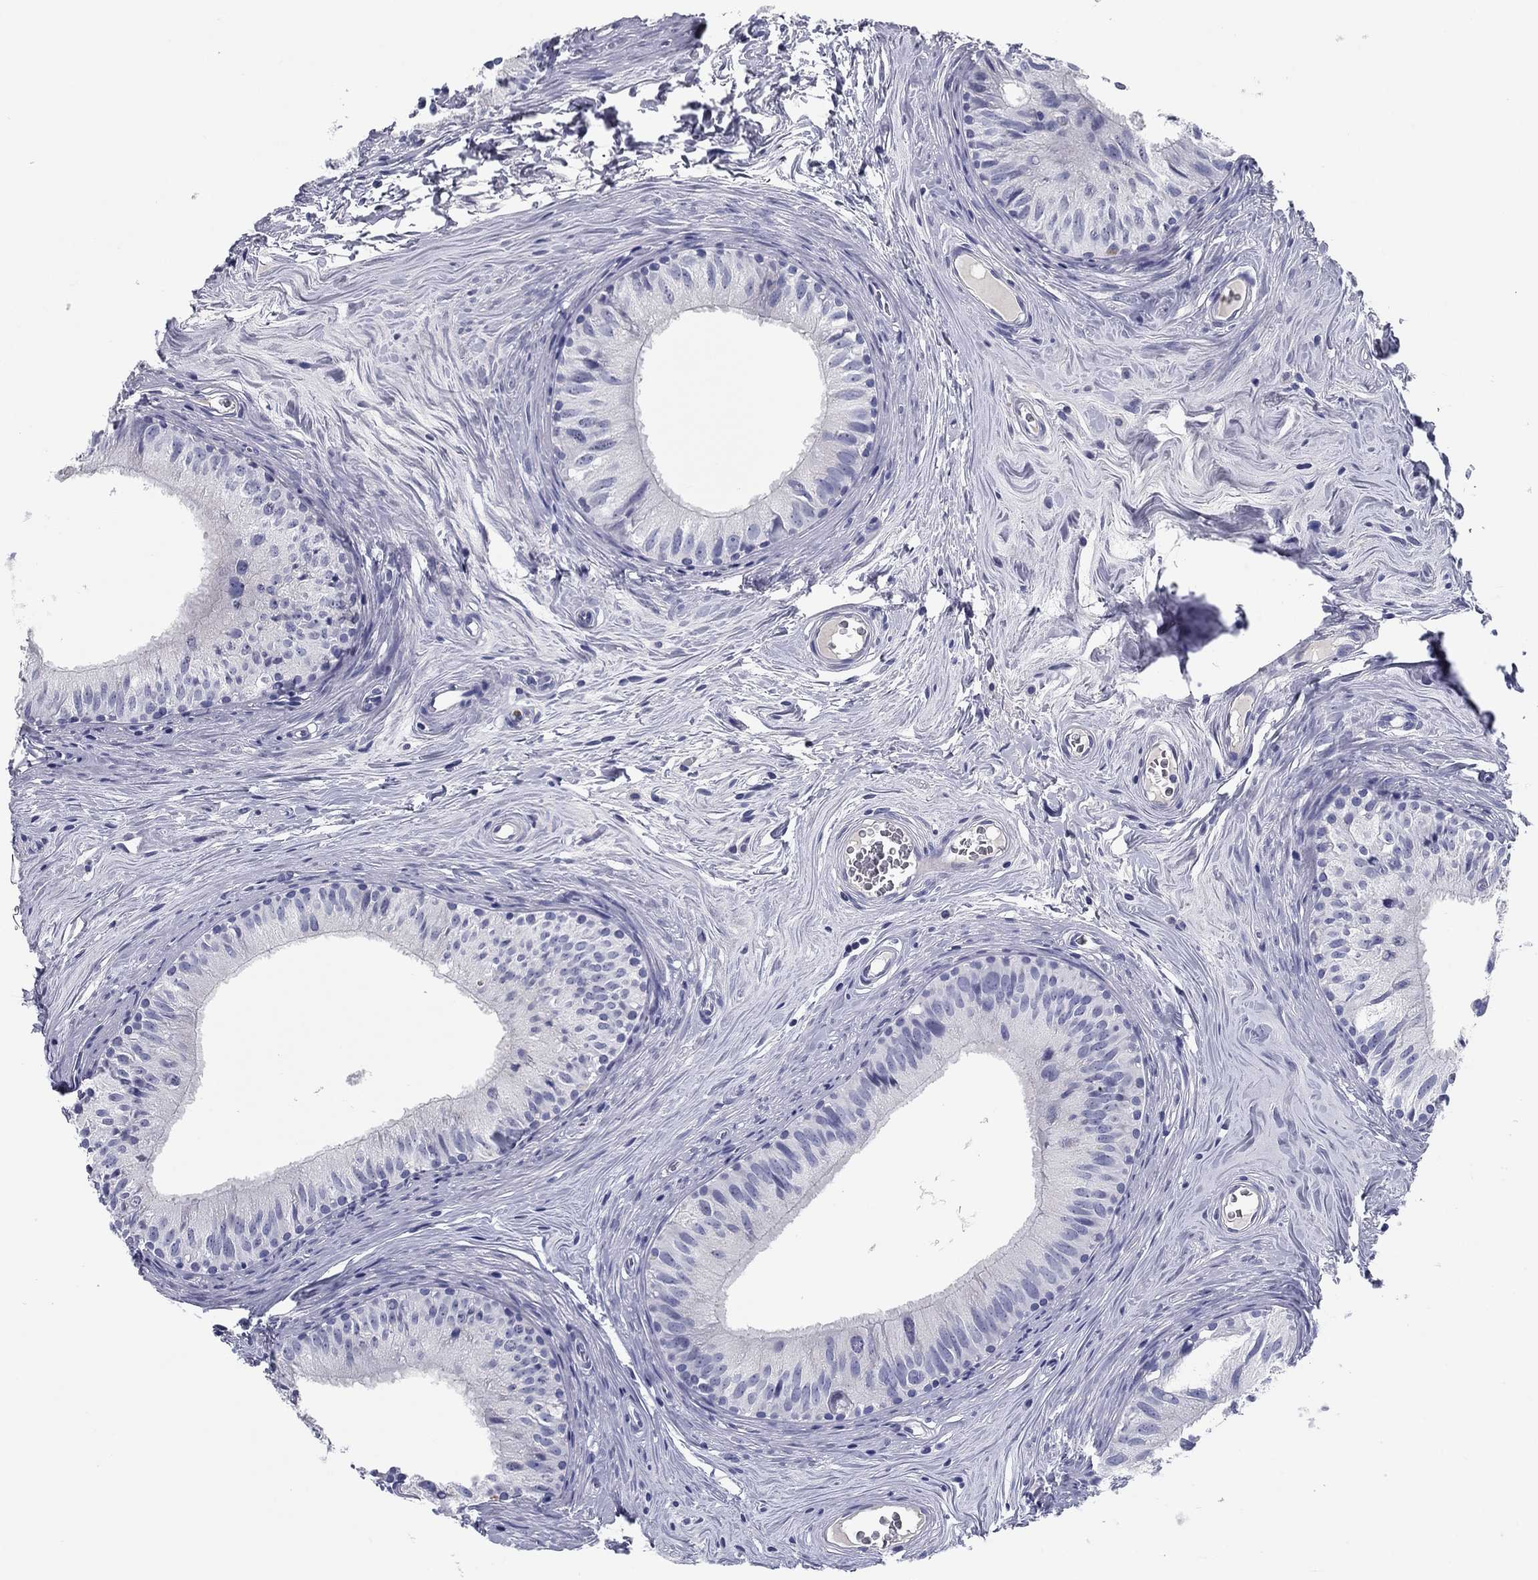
{"staining": {"intensity": "negative", "quantity": "none", "location": "none"}, "tissue": "epididymis", "cell_type": "Glandular cells", "image_type": "normal", "snomed": [{"axis": "morphology", "description": "Normal tissue, NOS"}, {"axis": "topography", "description": "Epididymis"}], "caption": "A high-resolution photomicrograph shows IHC staining of normal epididymis, which exhibits no significant positivity in glandular cells. (DAB immunohistochemistry, high magnification).", "gene": "KCNH1", "patient": {"sex": "male", "age": 52}}